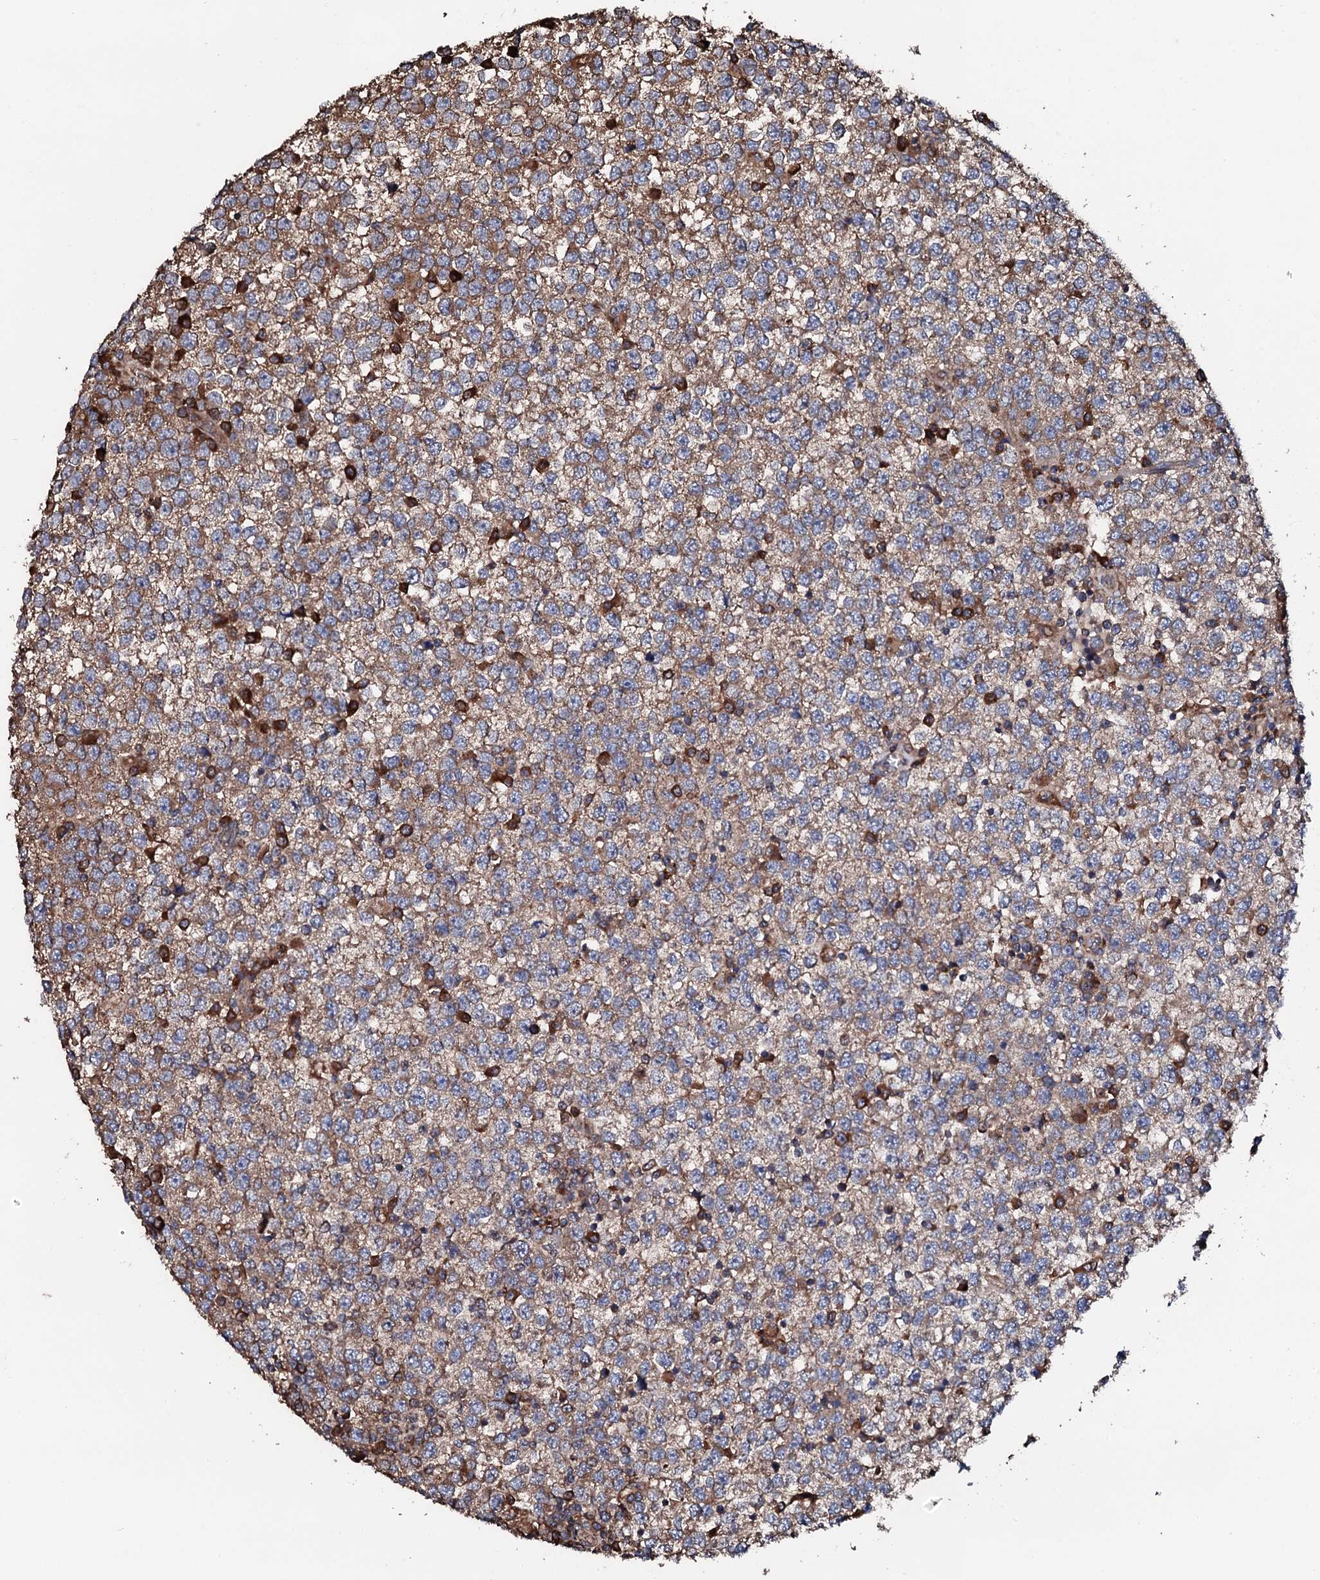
{"staining": {"intensity": "moderate", "quantity": ">75%", "location": "cytoplasmic/membranous"}, "tissue": "testis cancer", "cell_type": "Tumor cells", "image_type": "cancer", "snomed": [{"axis": "morphology", "description": "Seminoma, NOS"}, {"axis": "topography", "description": "Testis"}], "caption": "A photomicrograph showing moderate cytoplasmic/membranous expression in approximately >75% of tumor cells in testis seminoma, as visualized by brown immunohistochemical staining.", "gene": "CKAP5", "patient": {"sex": "male", "age": 65}}